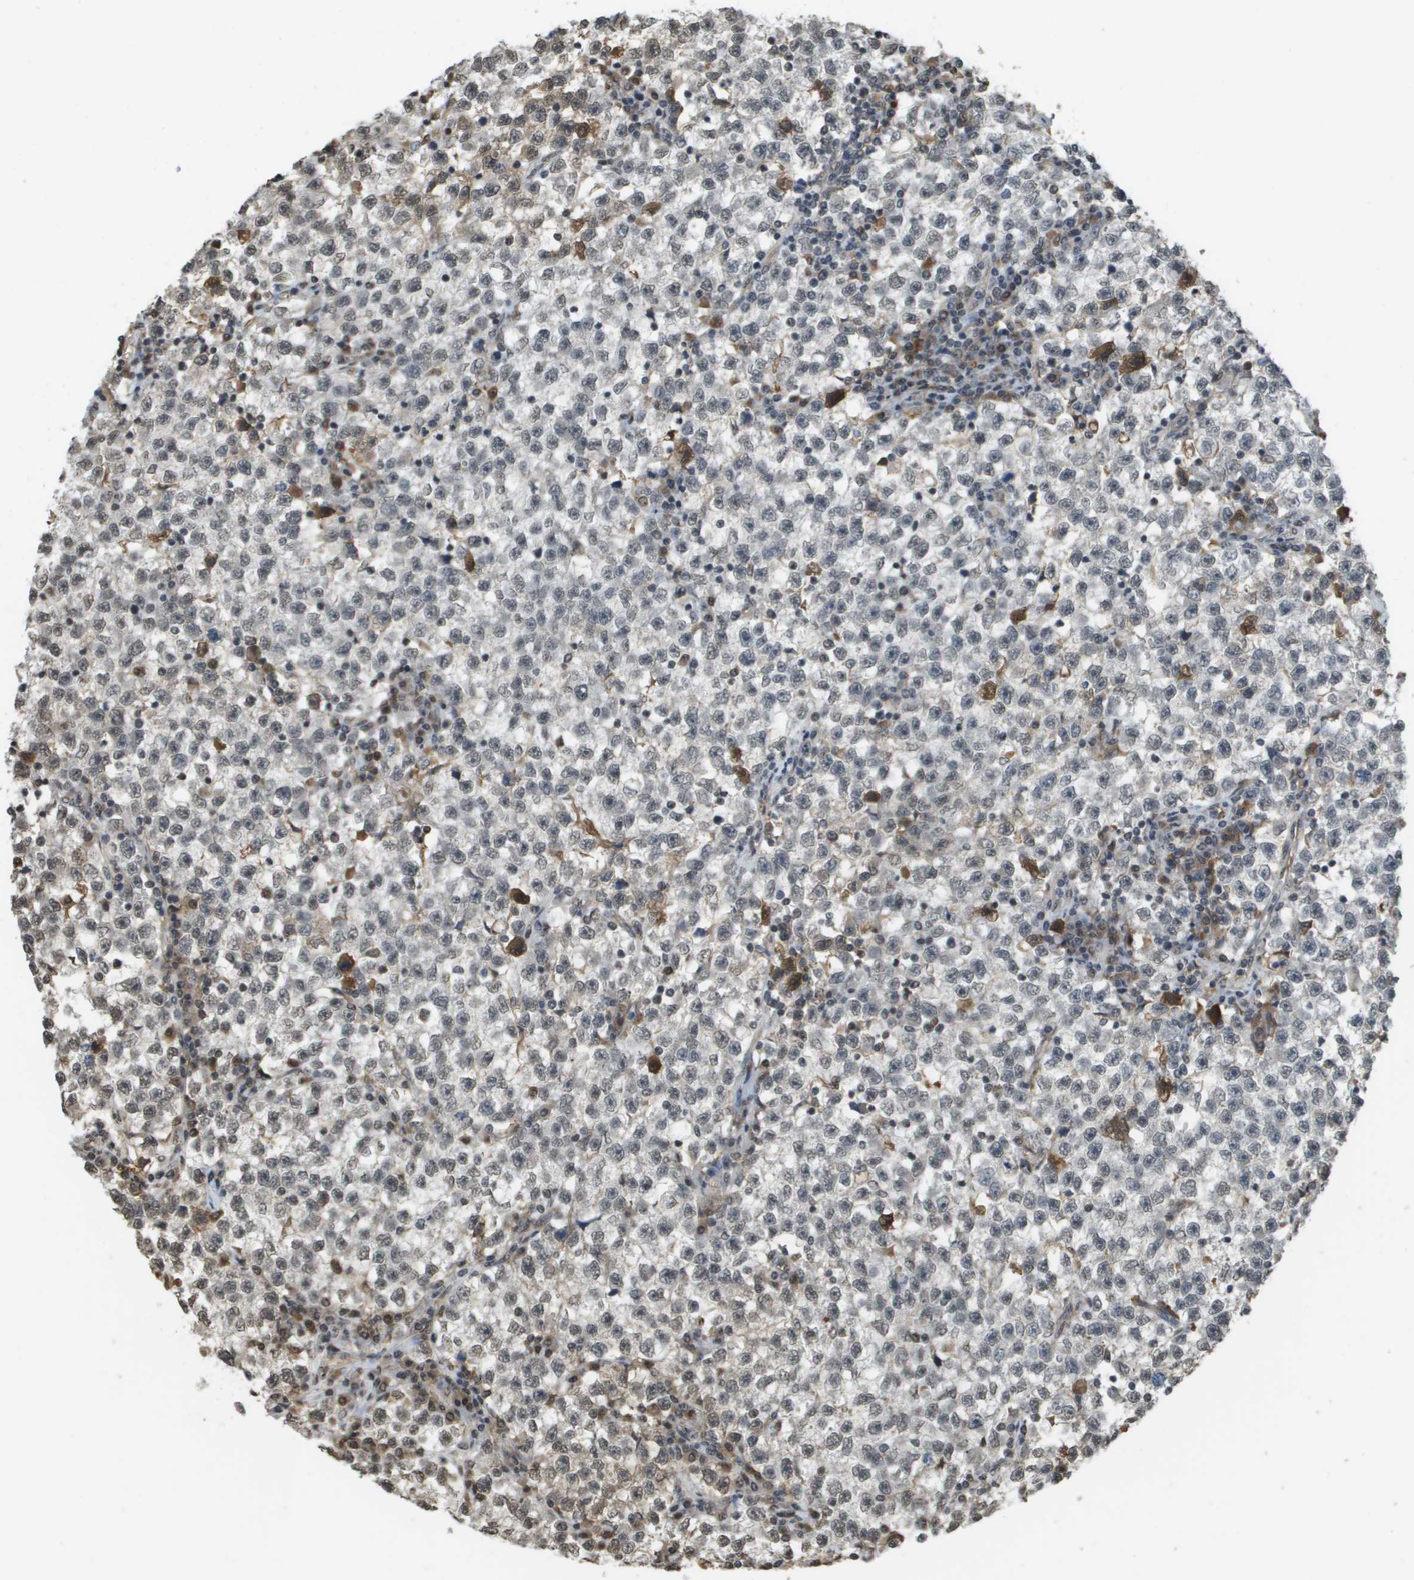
{"staining": {"intensity": "weak", "quantity": "<25%", "location": "nuclear"}, "tissue": "testis cancer", "cell_type": "Tumor cells", "image_type": "cancer", "snomed": [{"axis": "morphology", "description": "Seminoma, NOS"}, {"axis": "topography", "description": "Testis"}], "caption": "This is a photomicrograph of immunohistochemistry (IHC) staining of testis cancer (seminoma), which shows no expression in tumor cells.", "gene": "NDRG2", "patient": {"sex": "male", "age": 22}}